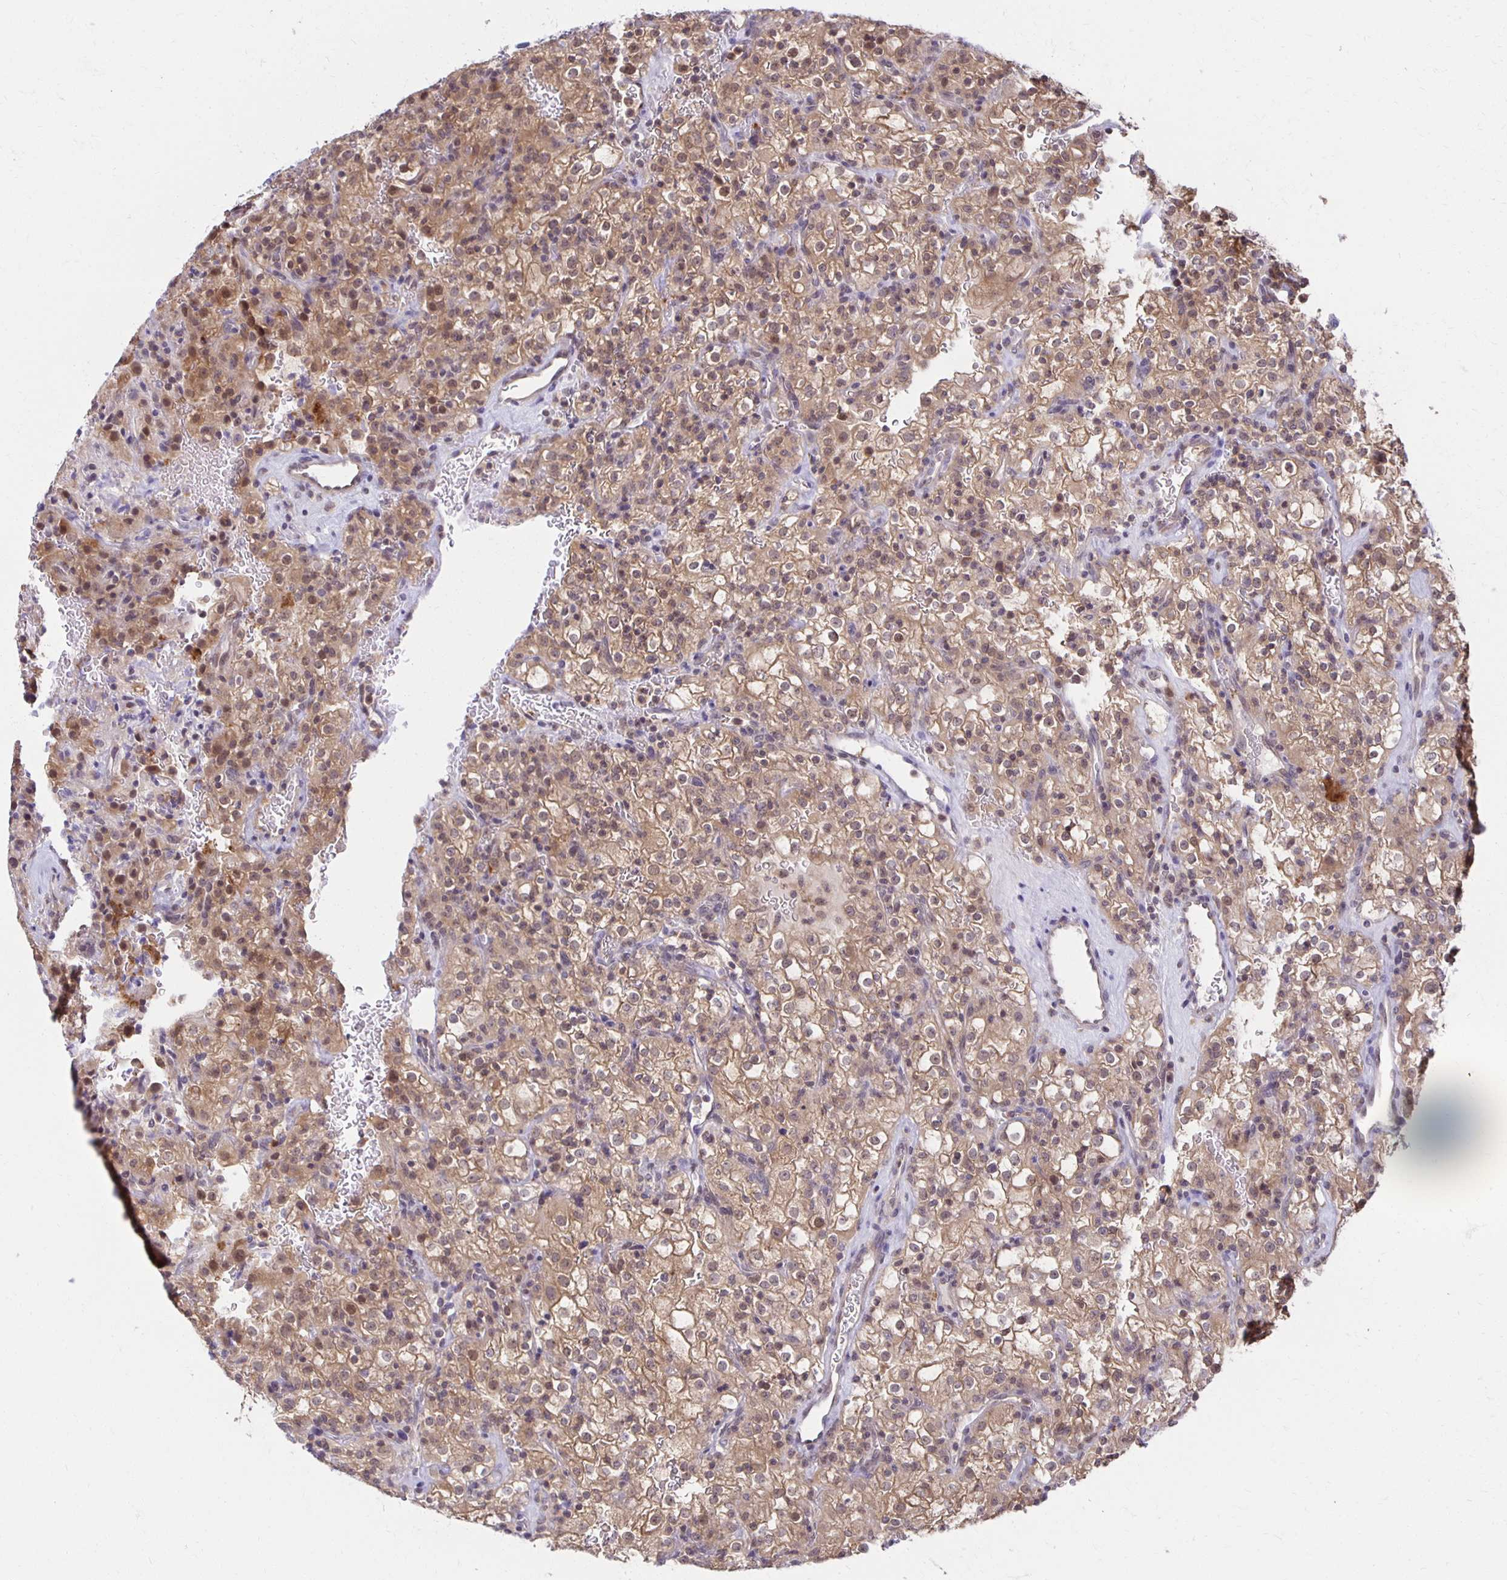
{"staining": {"intensity": "moderate", "quantity": ">75%", "location": "cytoplasmic/membranous"}, "tissue": "renal cancer", "cell_type": "Tumor cells", "image_type": "cancer", "snomed": [{"axis": "morphology", "description": "Adenocarcinoma, NOS"}, {"axis": "topography", "description": "Kidney"}], "caption": "Protein positivity by immunohistochemistry (IHC) displays moderate cytoplasmic/membranous positivity in about >75% of tumor cells in adenocarcinoma (renal). The staining was performed using DAB (3,3'-diaminobenzidine), with brown indicating positive protein expression. Nuclei are stained blue with hematoxylin.", "gene": "MIEN1", "patient": {"sex": "female", "age": 74}}